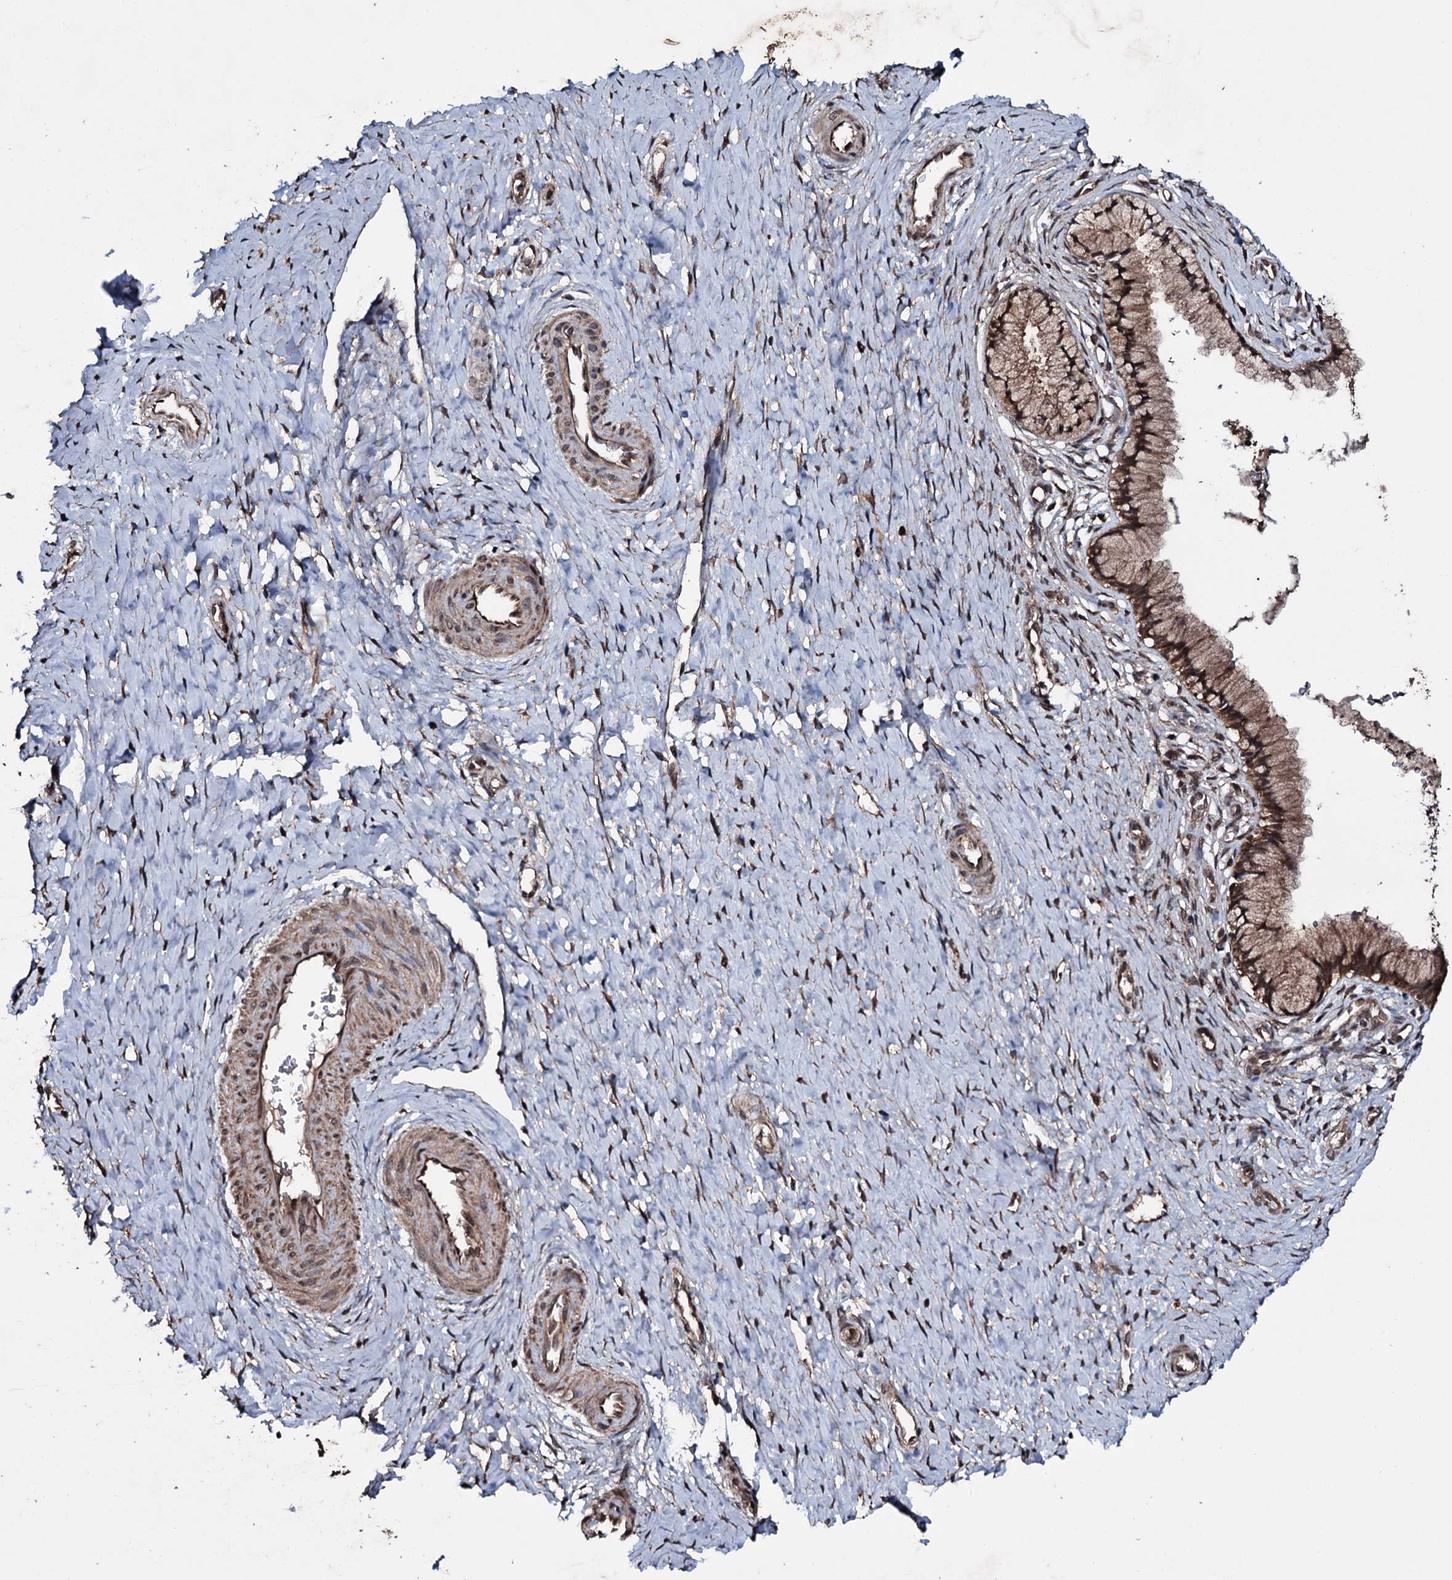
{"staining": {"intensity": "moderate", "quantity": ">75%", "location": "cytoplasmic/membranous"}, "tissue": "cervix", "cell_type": "Glandular cells", "image_type": "normal", "snomed": [{"axis": "morphology", "description": "Normal tissue, NOS"}, {"axis": "topography", "description": "Cervix"}], "caption": "A high-resolution image shows immunohistochemistry (IHC) staining of normal cervix, which shows moderate cytoplasmic/membranous positivity in about >75% of glandular cells.", "gene": "MRPS31", "patient": {"sex": "female", "age": 36}}